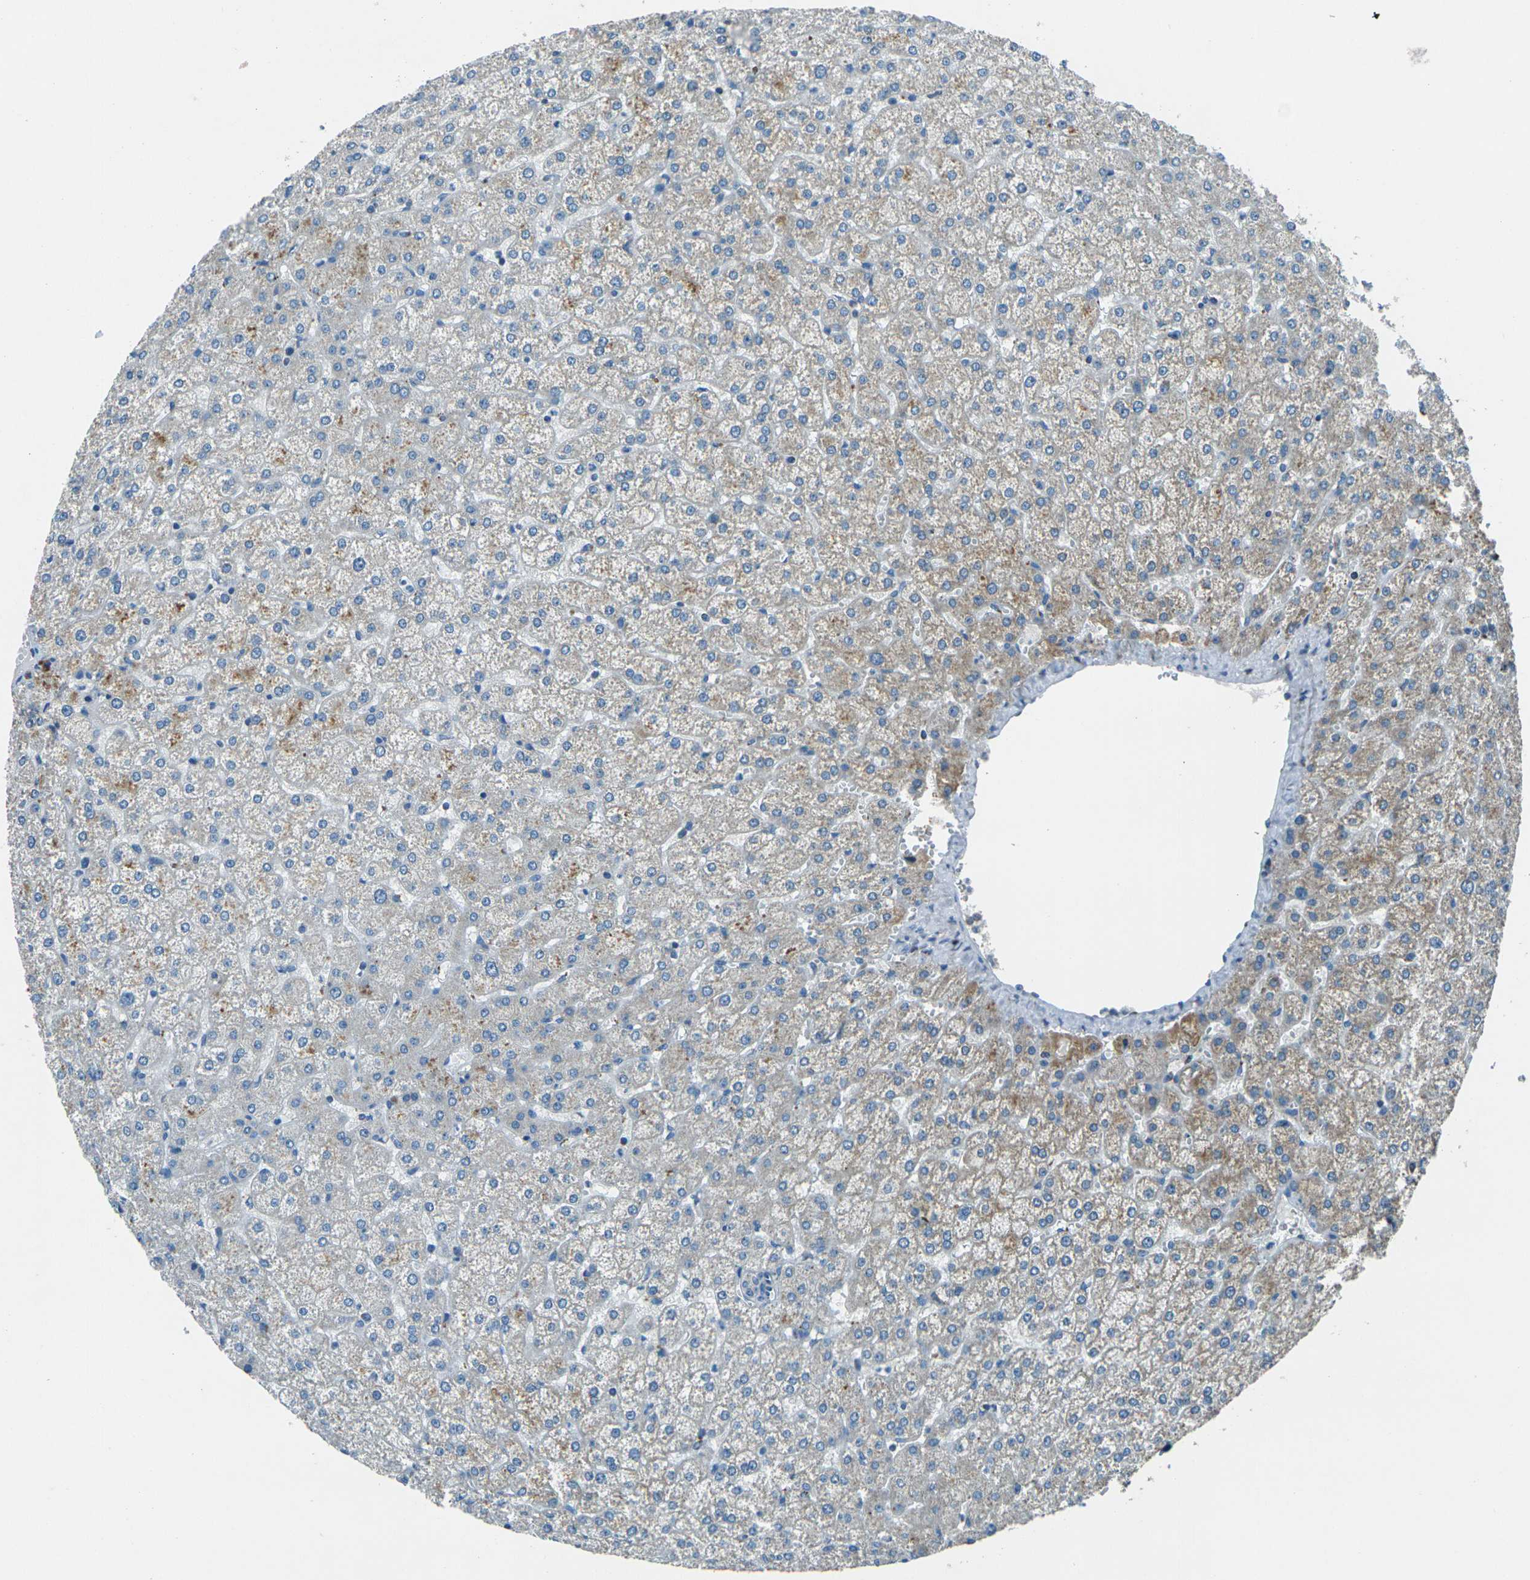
{"staining": {"intensity": "negative", "quantity": "none", "location": "none"}, "tissue": "liver", "cell_type": "Cholangiocytes", "image_type": "normal", "snomed": [{"axis": "morphology", "description": "Normal tissue, NOS"}, {"axis": "topography", "description": "Liver"}], "caption": "Protein analysis of benign liver shows no significant staining in cholangiocytes.", "gene": "IRF3", "patient": {"sex": "female", "age": 32}}